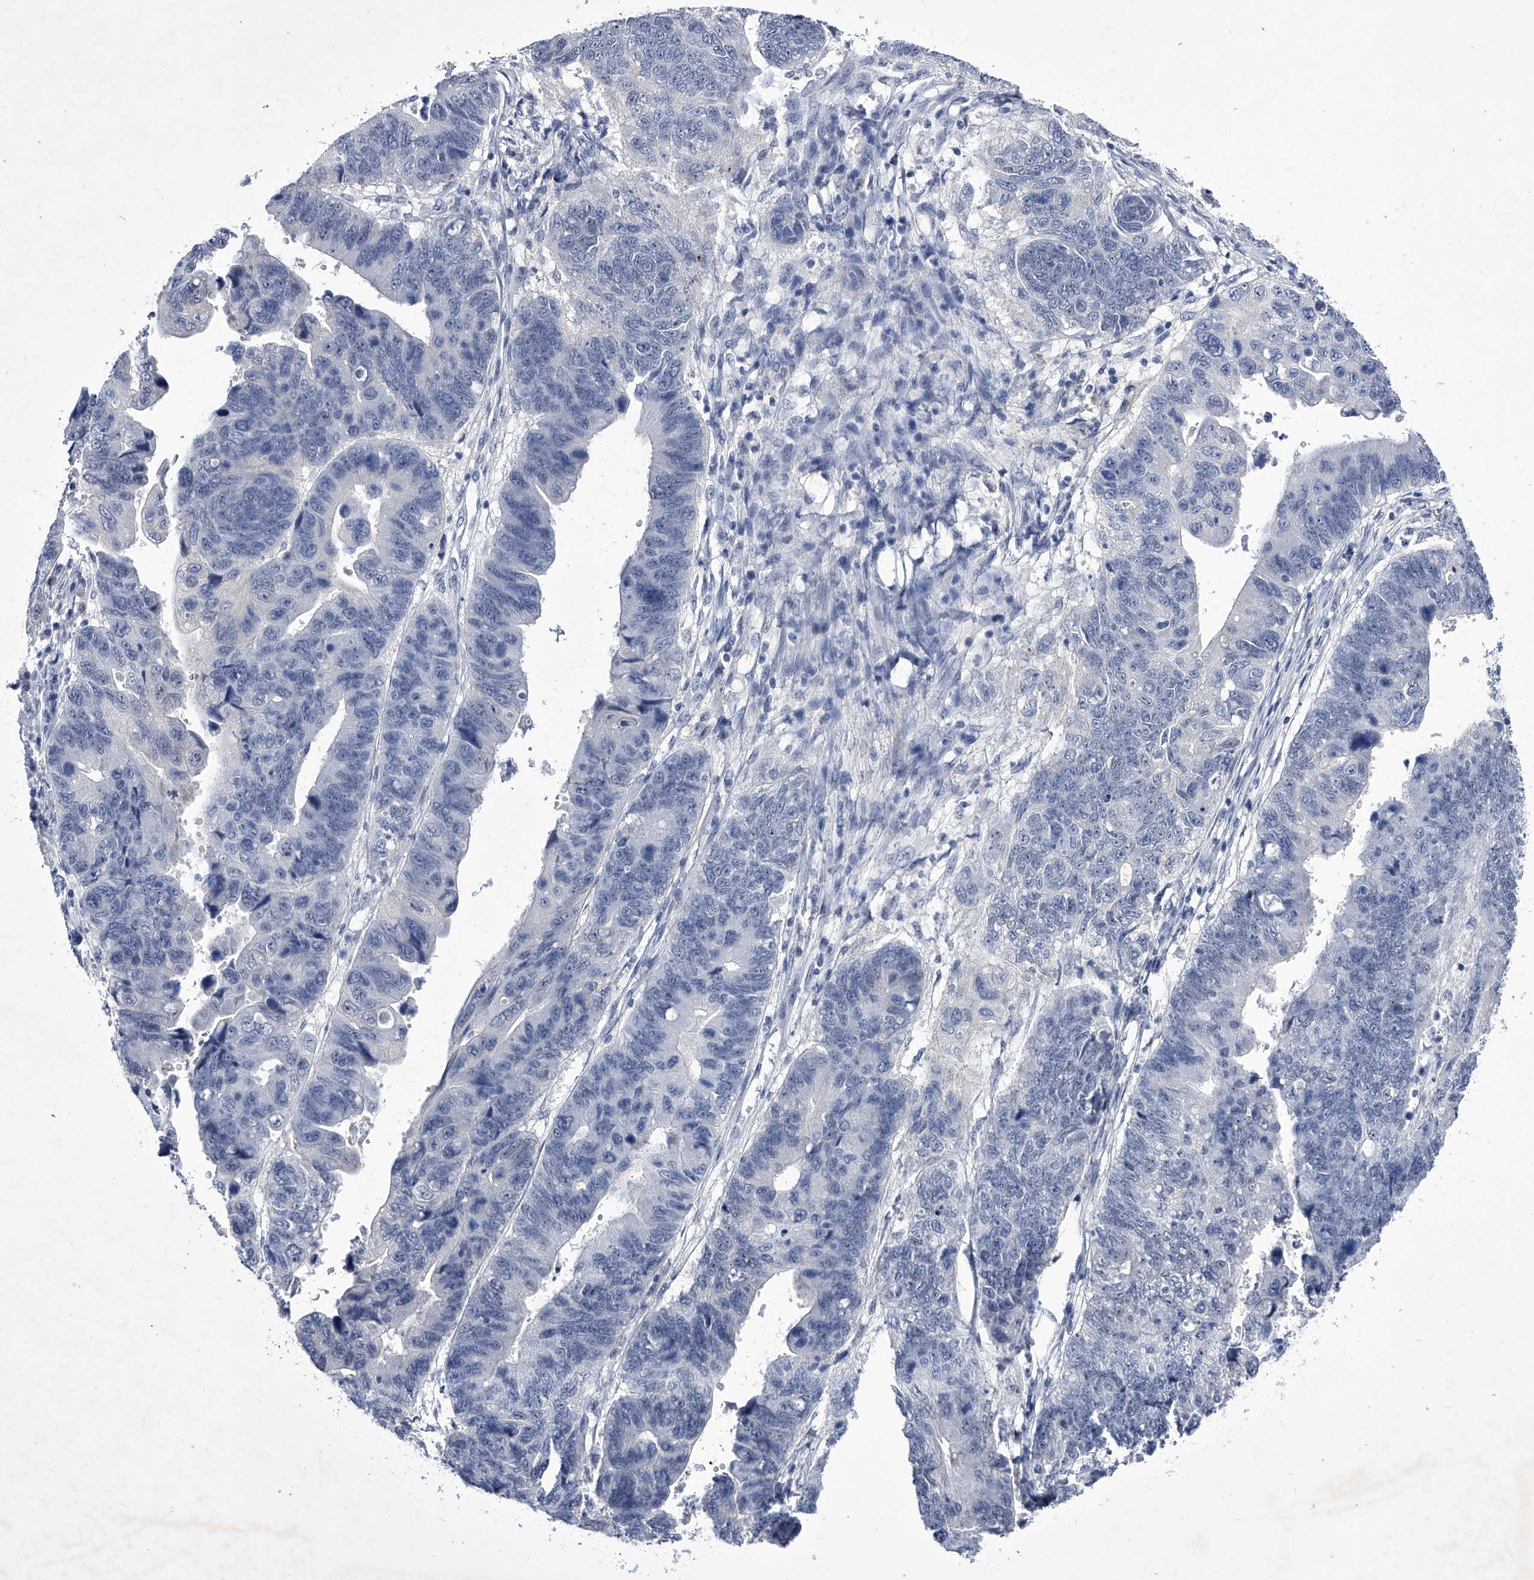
{"staining": {"intensity": "negative", "quantity": "none", "location": "none"}, "tissue": "stomach cancer", "cell_type": "Tumor cells", "image_type": "cancer", "snomed": [{"axis": "morphology", "description": "Adenocarcinoma, NOS"}, {"axis": "topography", "description": "Stomach"}], "caption": "The immunohistochemistry image has no significant positivity in tumor cells of stomach cancer tissue.", "gene": "CRISP2", "patient": {"sex": "male", "age": 59}}